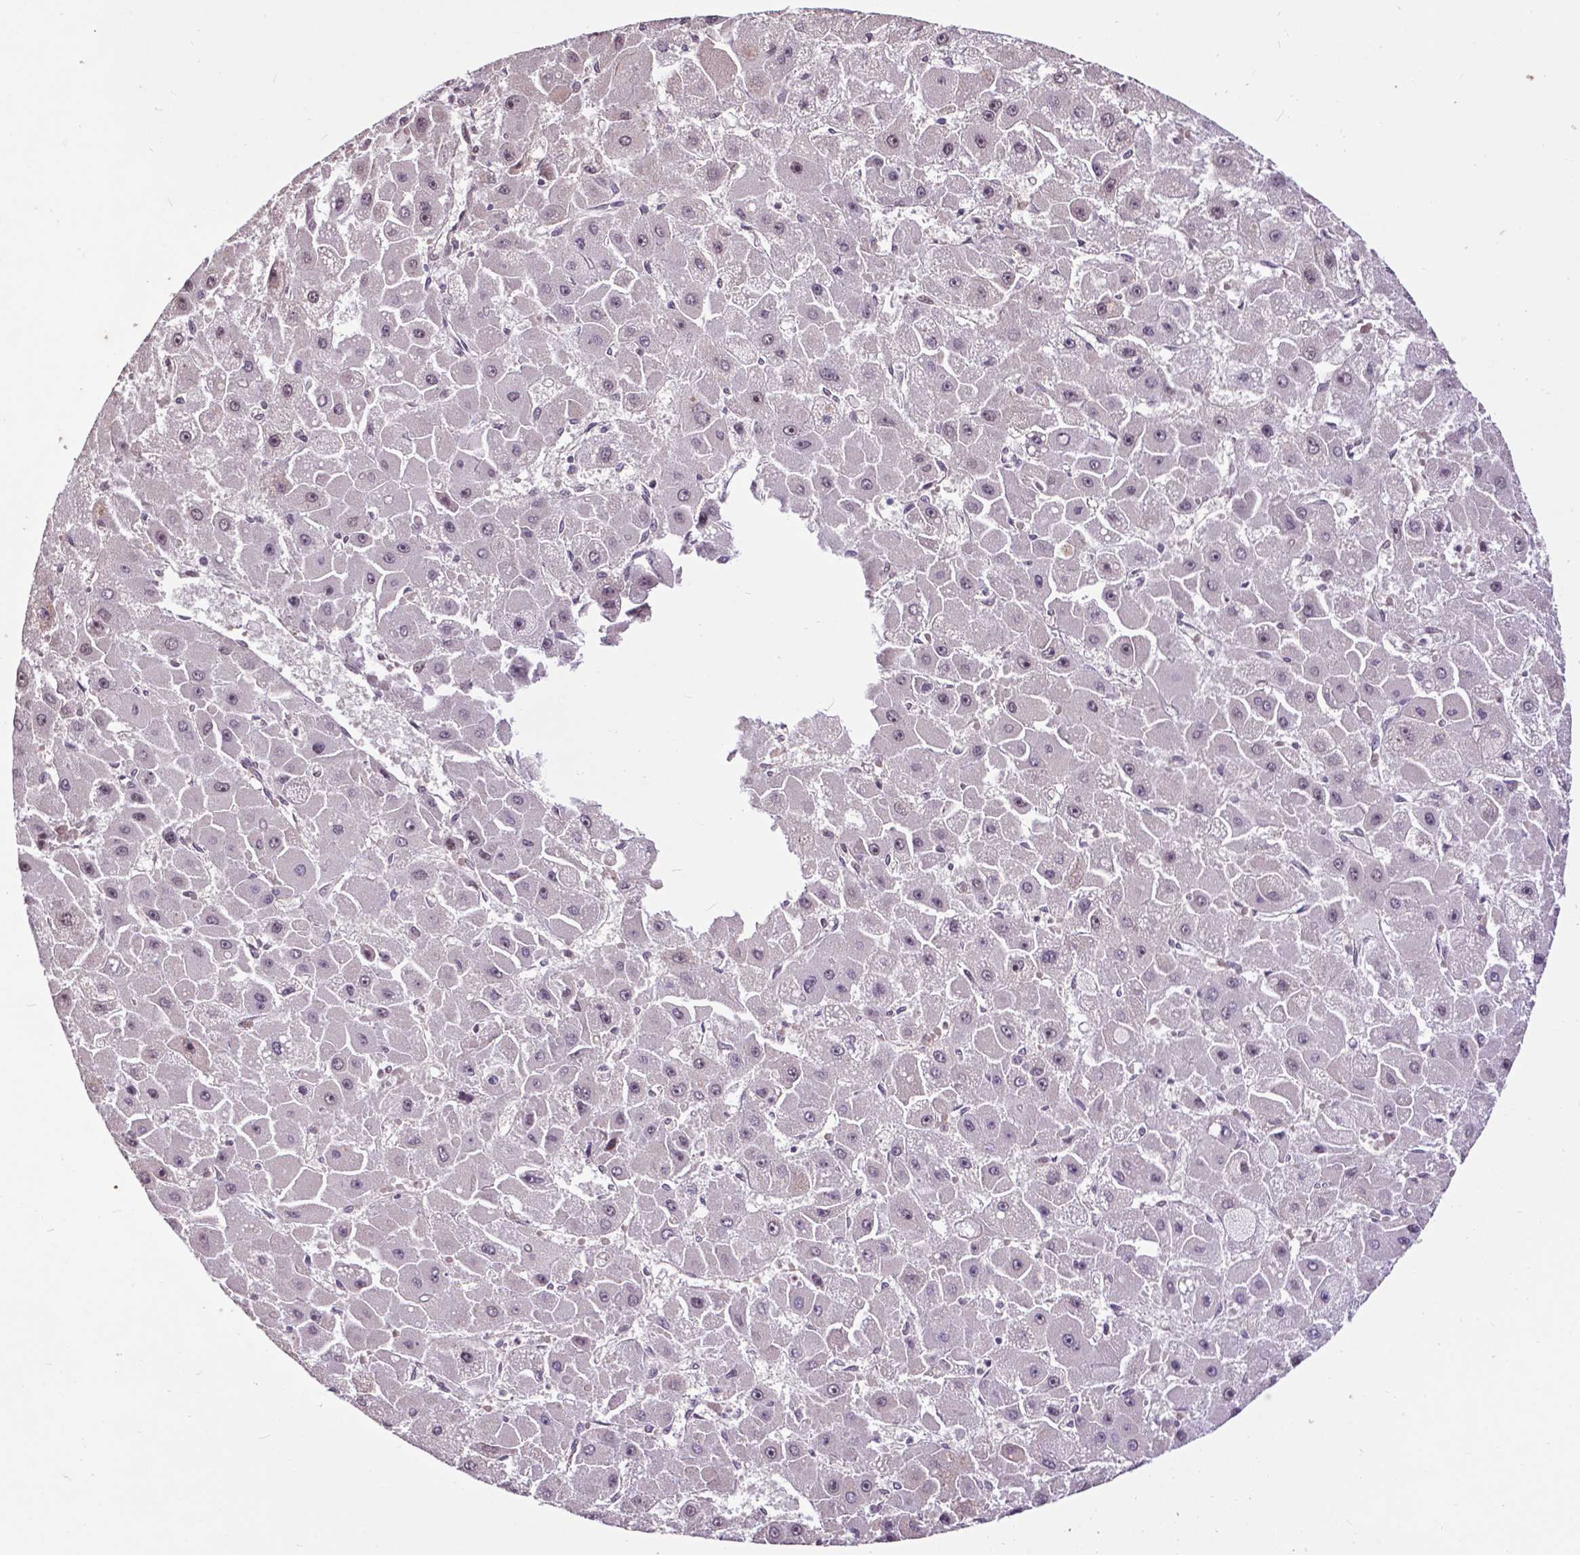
{"staining": {"intensity": "negative", "quantity": "none", "location": "none"}, "tissue": "liver cancer", "cell_type": "Tumor cells", "image_type": "cancer", "snomed": [{"axis": "morphology", "description": "Carcinoma, Hepatocellular, NOS"}, {"axis": "topography", "description": "Liver"}], "caption": "The image shows no significant expression in tumor cells of liver cancer (hepatocellular carcinoma).", "gene": "GLRA2", "patient": {"sex": "female", "age": 25}}